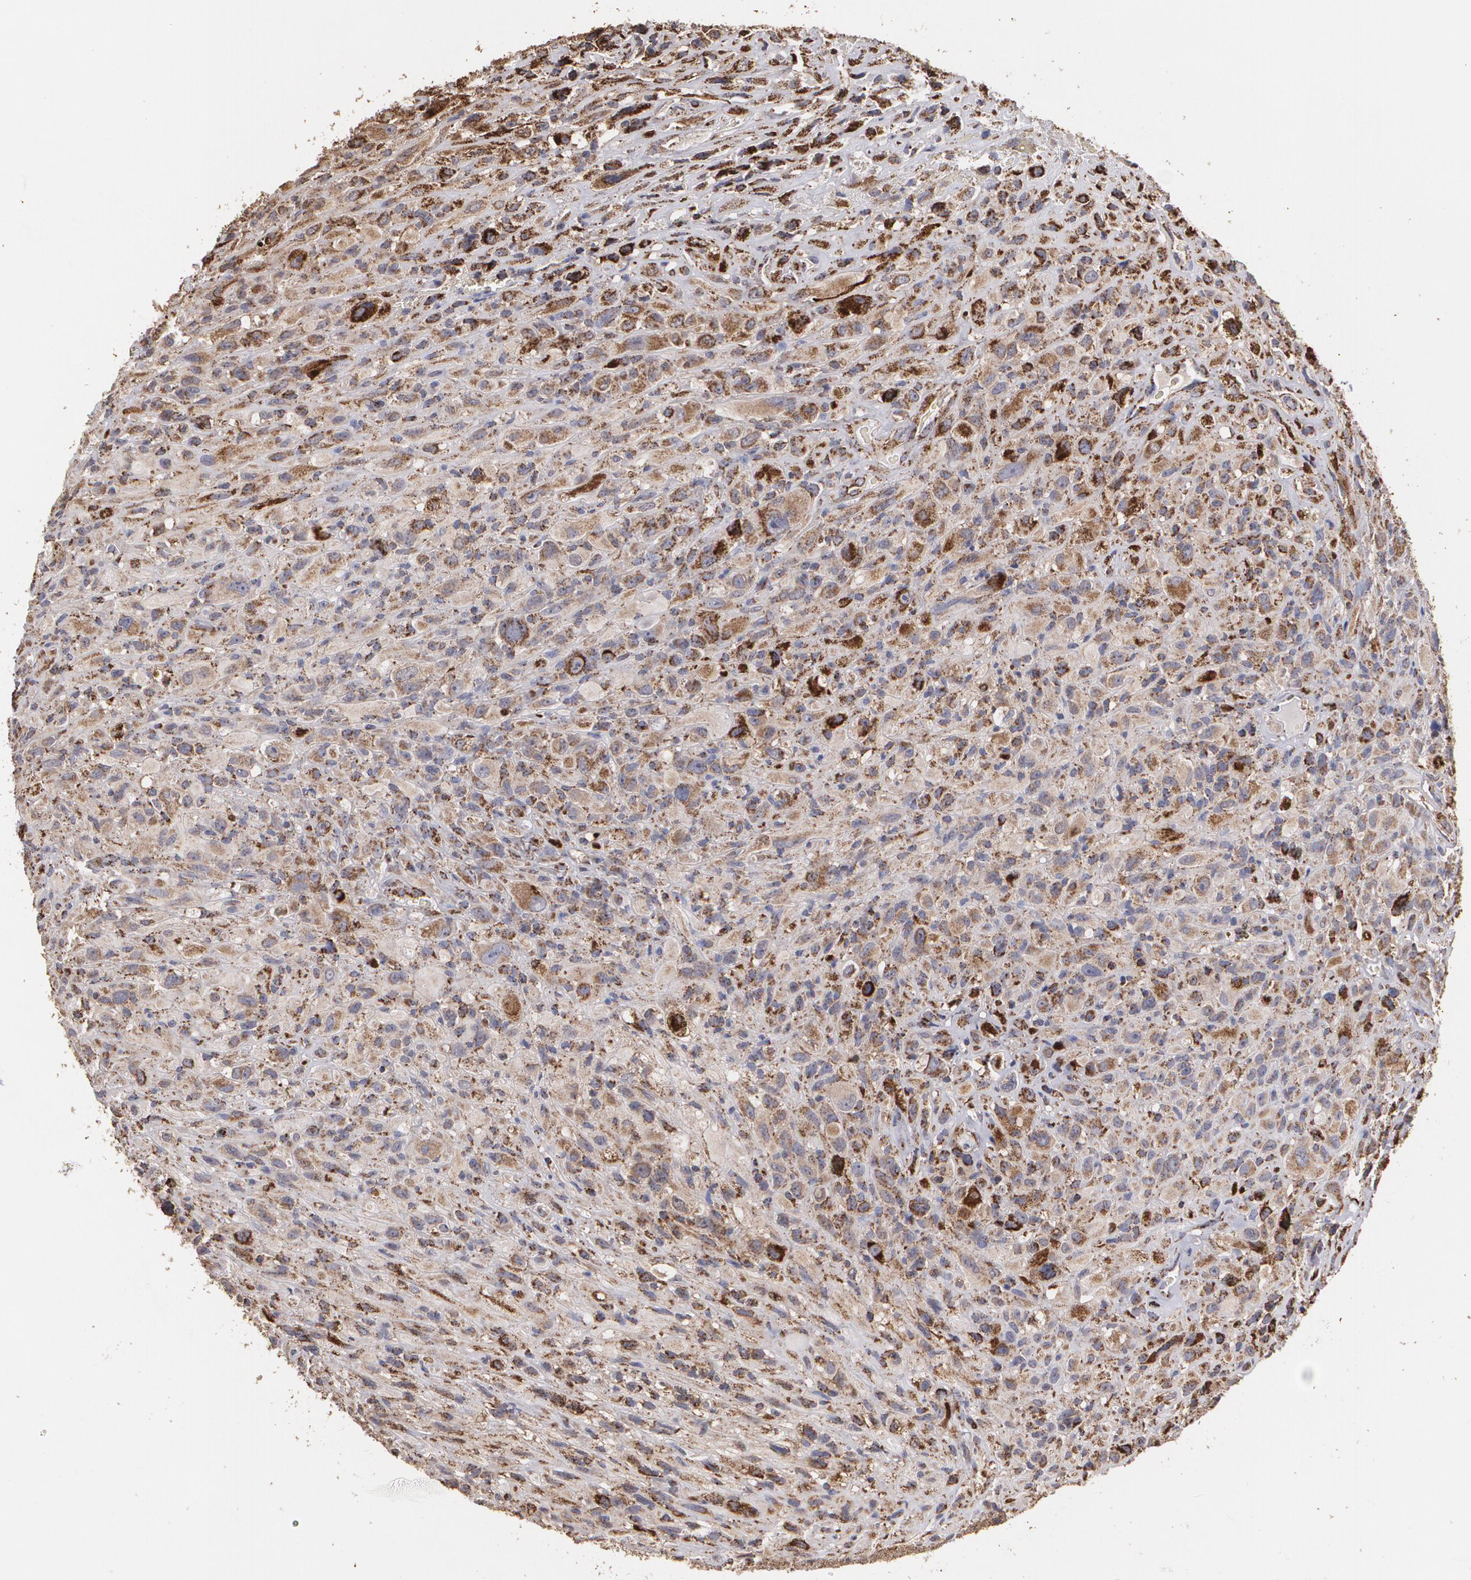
{"staining": {"intensity": "moderate", "quantity": "25%-75%", "location": "cytoplasmic/membranous"}, "tissue": "glioma", "cell_type": "Tumor cells", "image_type": "cancer", "snomed": [{"axis": "morphology", "description": "Glioma, malignant, High grade"}, {"axis": "topography", "description": "Brain"}], "caption": "Immunohistochemical staining of human glioma reveals moderate cytoplasmic/membranous protein staining in about 25%-75% of tumor cells. The protein is shown in brown color, while the nuclei are stained blue.", "gene": "HSPD1", "patient": {"sex": "male", "age": 48}}